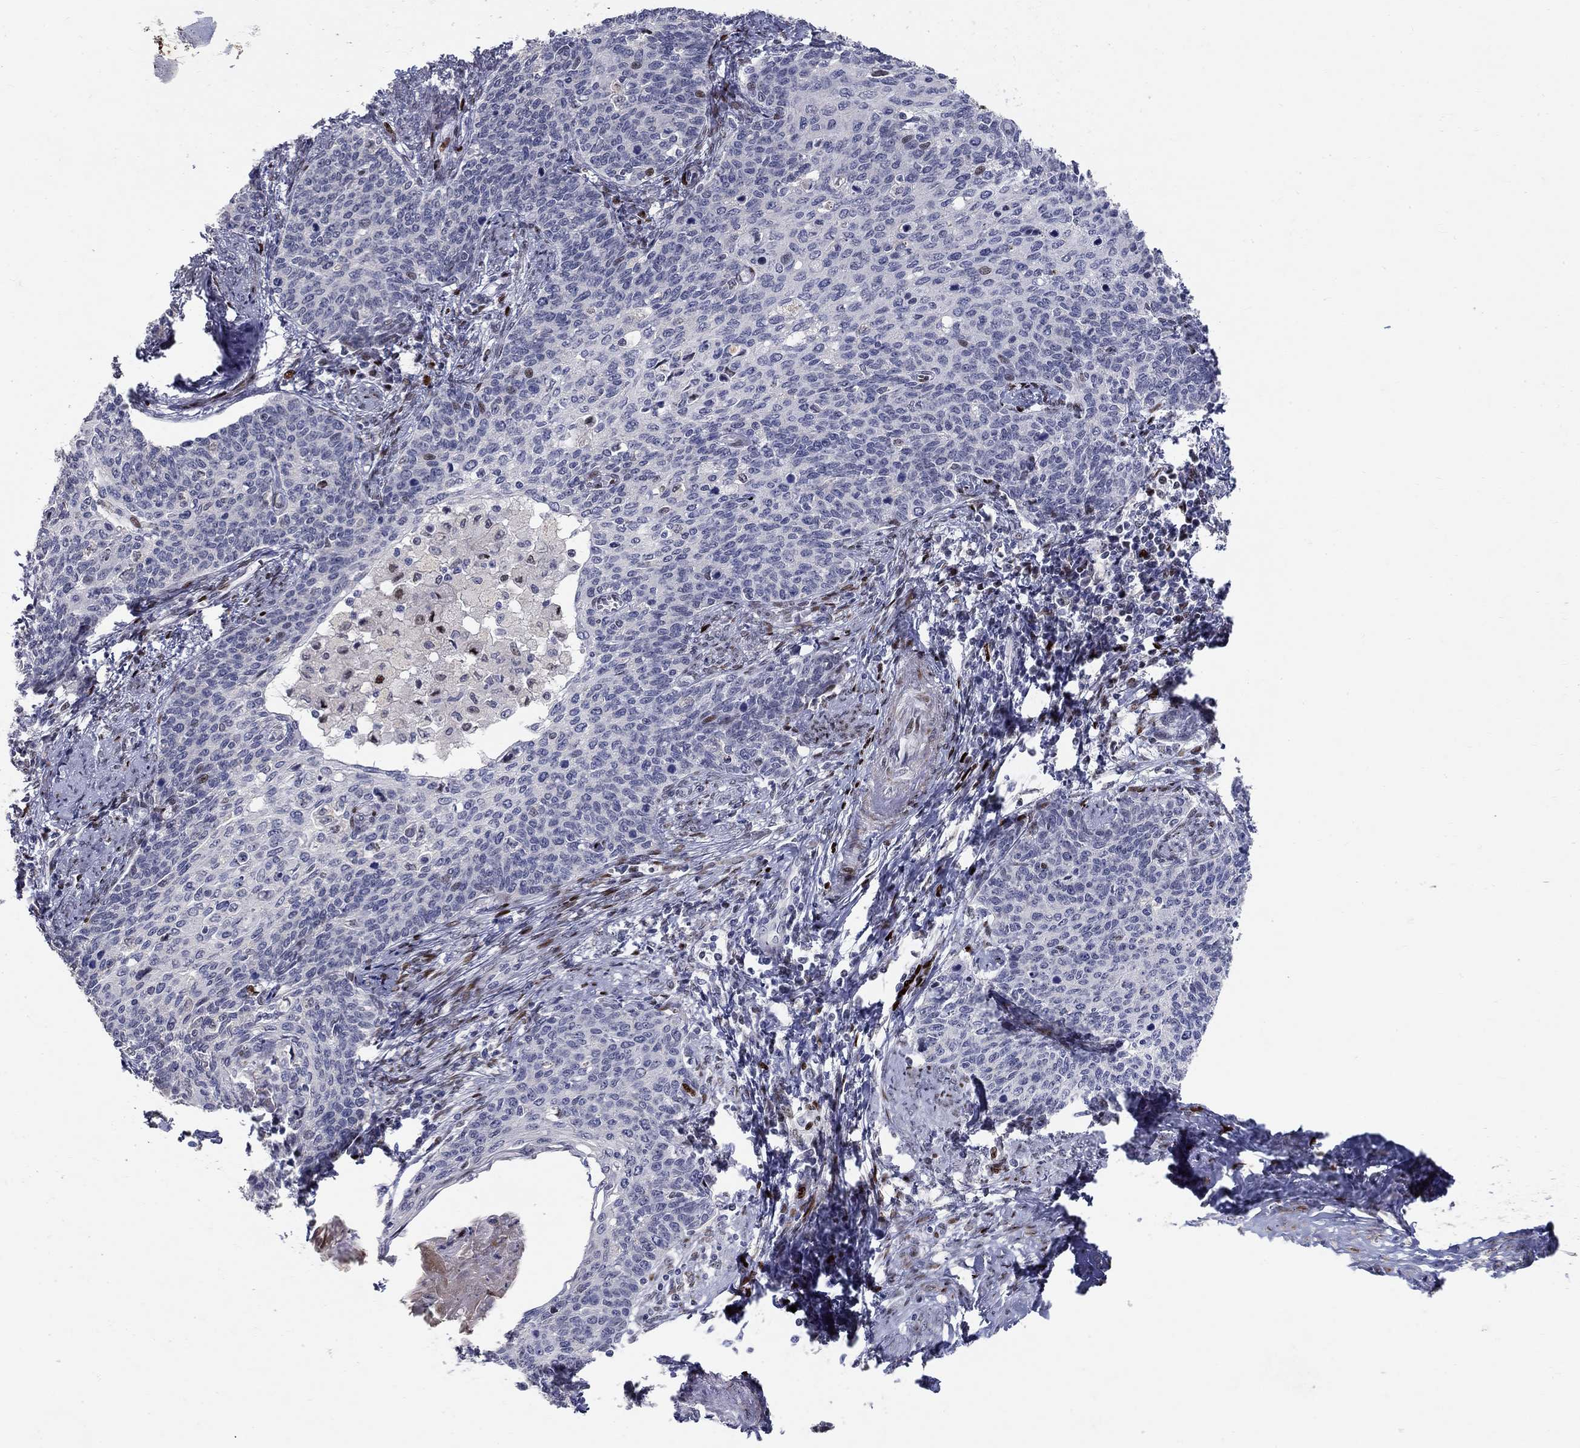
{"staining": {"intensity": "negative", "quantity": "none", "location": "none"}, "tissue": "cervical cancer", "cell_type": "Tumor cells", "image_type": "cancer", "snomed": [{"axis": "morphology", "description": "Normal tissue, NOS"}, {"axis": "morphology", "description": "Squamous cell carcinoma, NOS"}, {"axis": "topography", "description": "Cervix"}], "caption": "Immunohistochemistry image of human cervical cancer stained for a protein (brown), which demonstrates no expression in tumor cells.", "gene": "RAPGEF5", "patient": {"sex": "female", "age": 39}}